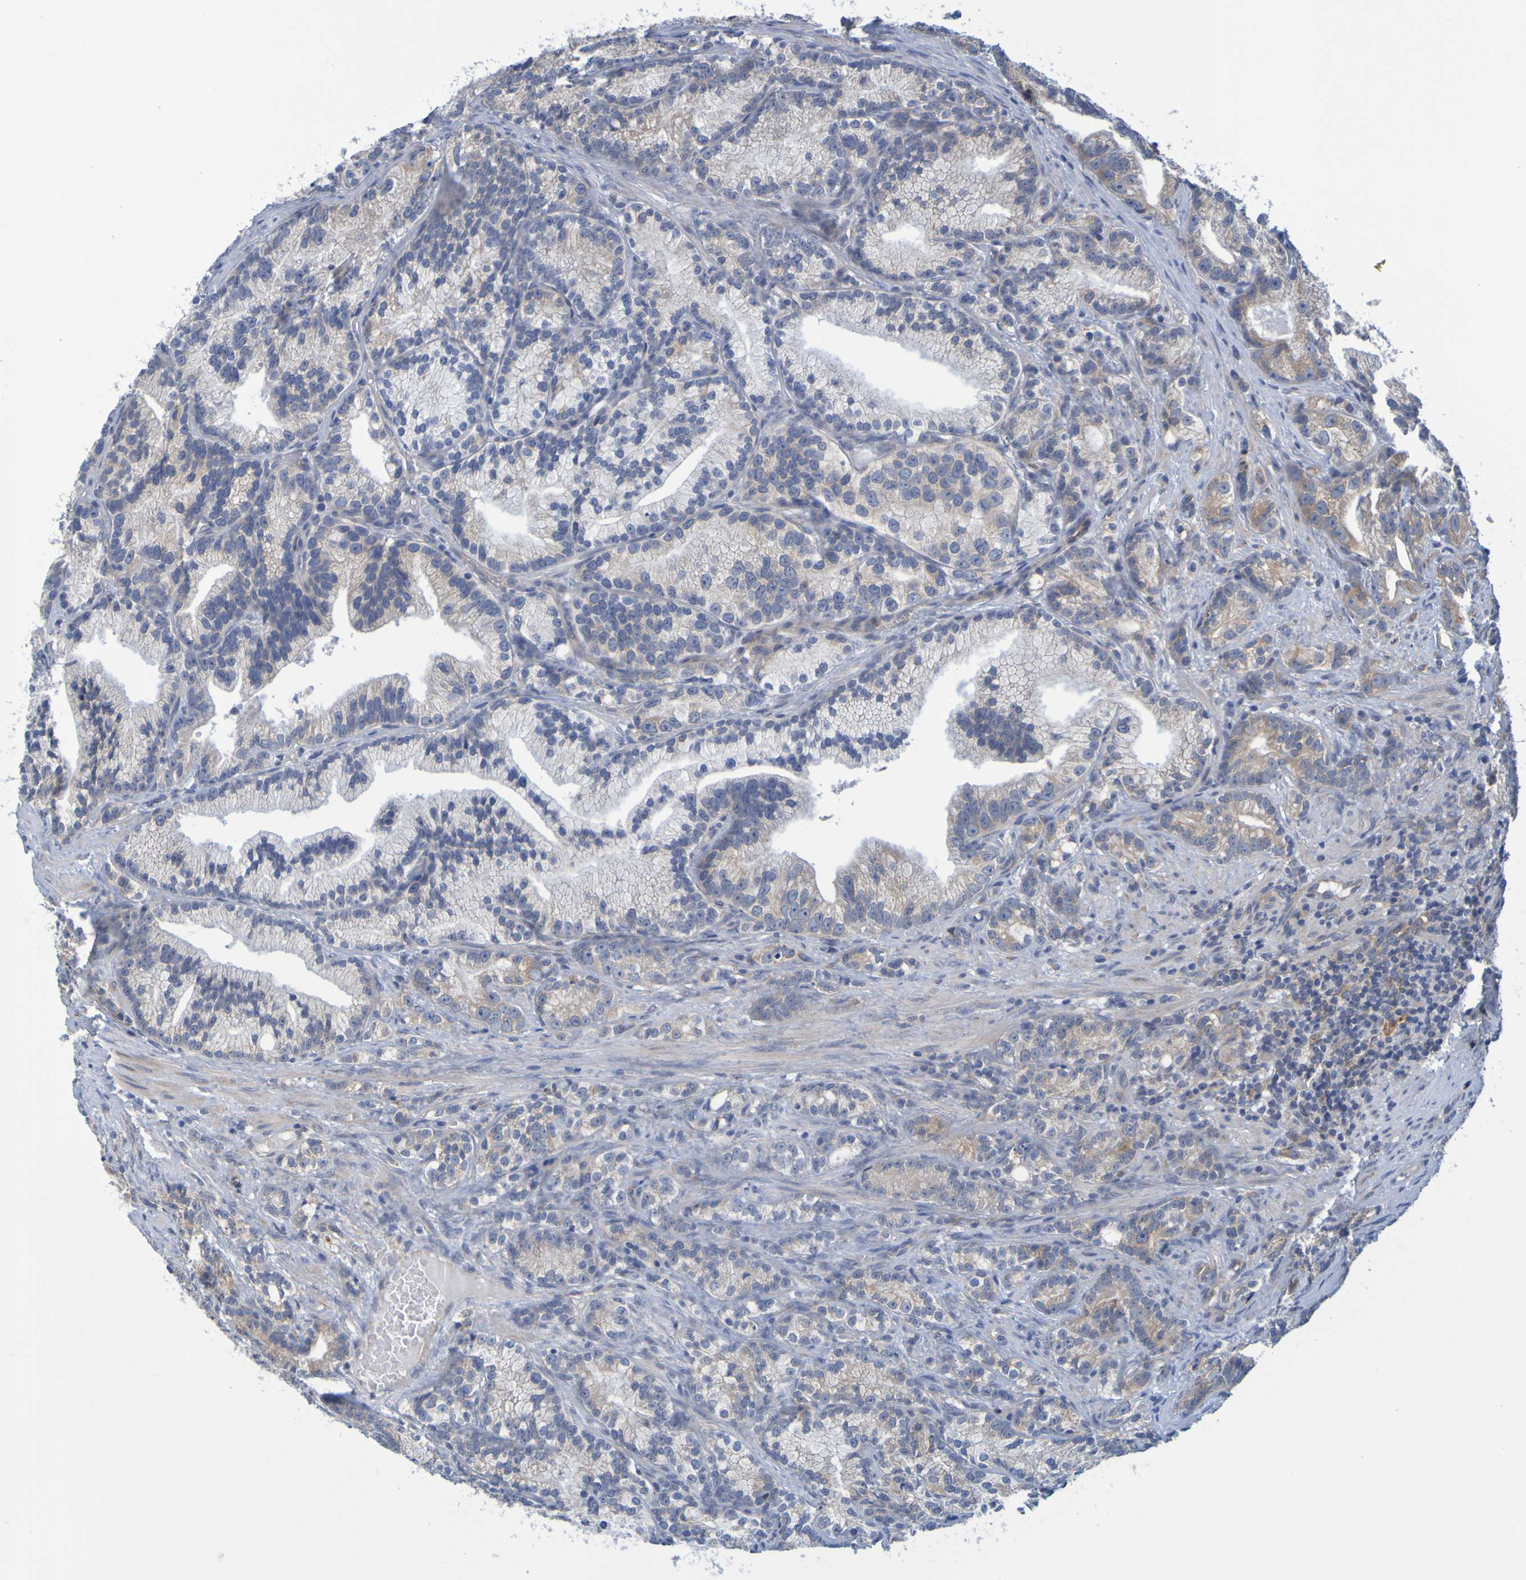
{"staining": {"intensity": "moderate", "quantity": "25%-75%", "location": "cytoplasmic/membranous"}, "tissue": "prostate cancer", "cell_type": "Tumor cells", "image_type": "cancer", "snomed": [{"axis": "morphology", "description": "Adenocarcinoma, Low grade"}, {"axis": "topography", "description": "Prostate"}], "caption": "Human prostate cancer (low-grade adenocarcinoma) stained with a protein marker shows moderate staining in tumor cells.", "gene": "SIL1", "patient": {"sex": "male", "age": 89}}